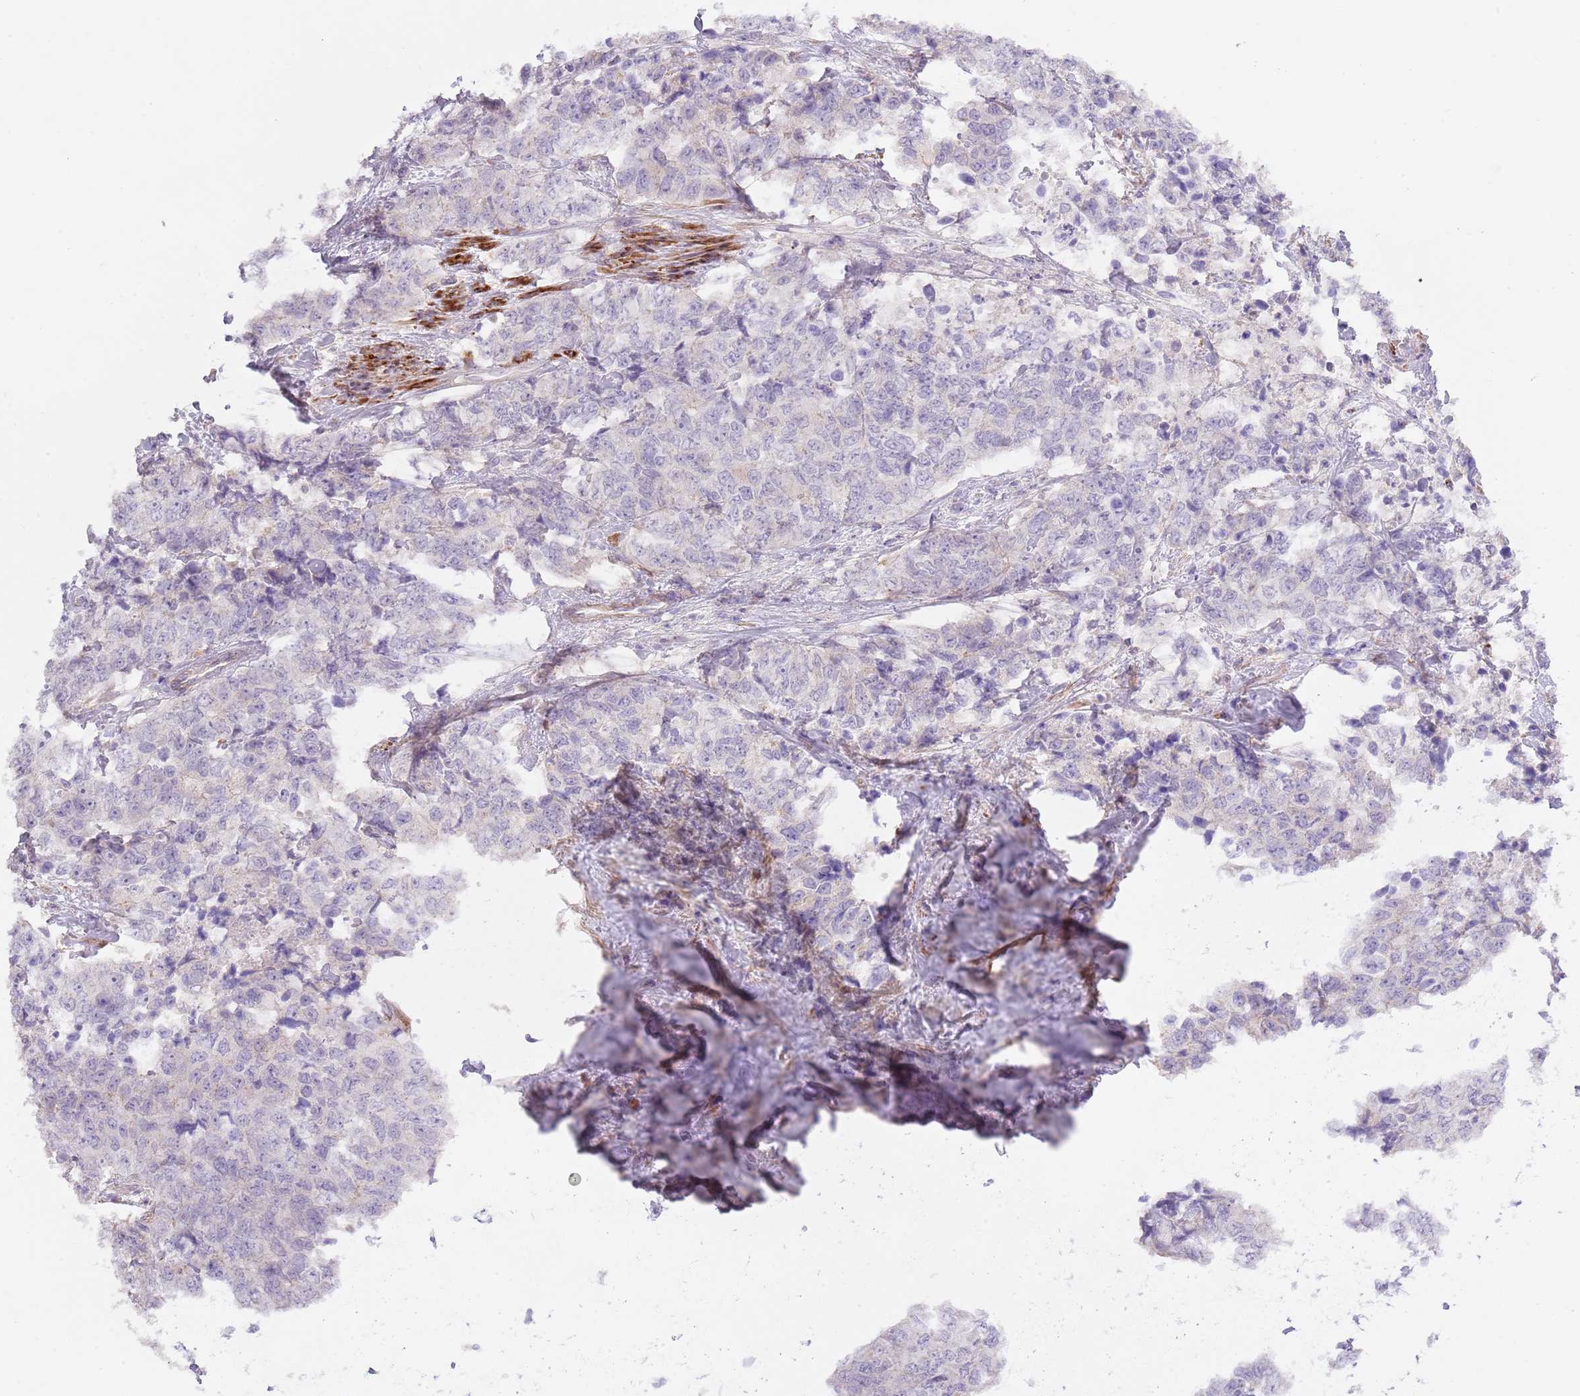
{"staining": {"intensity": "negative", "quantity": "none", "location": "none"}, "tissue": "urothelial cancer", "cell_type": "Tumor cells", "image_type": "cancer", "snomed": [{"axis": "morphology", "description": "Urothelial carcinoma, High grade"}, {"axis": "topography", "description": "Urinary bladder"}], "caption": "Image shows no protein staining in tumor cells of urothelial carcinoma (high-grade) tissue.", "gene": "TINAGL1", "patient": {"sex": "female", "age": 78}}